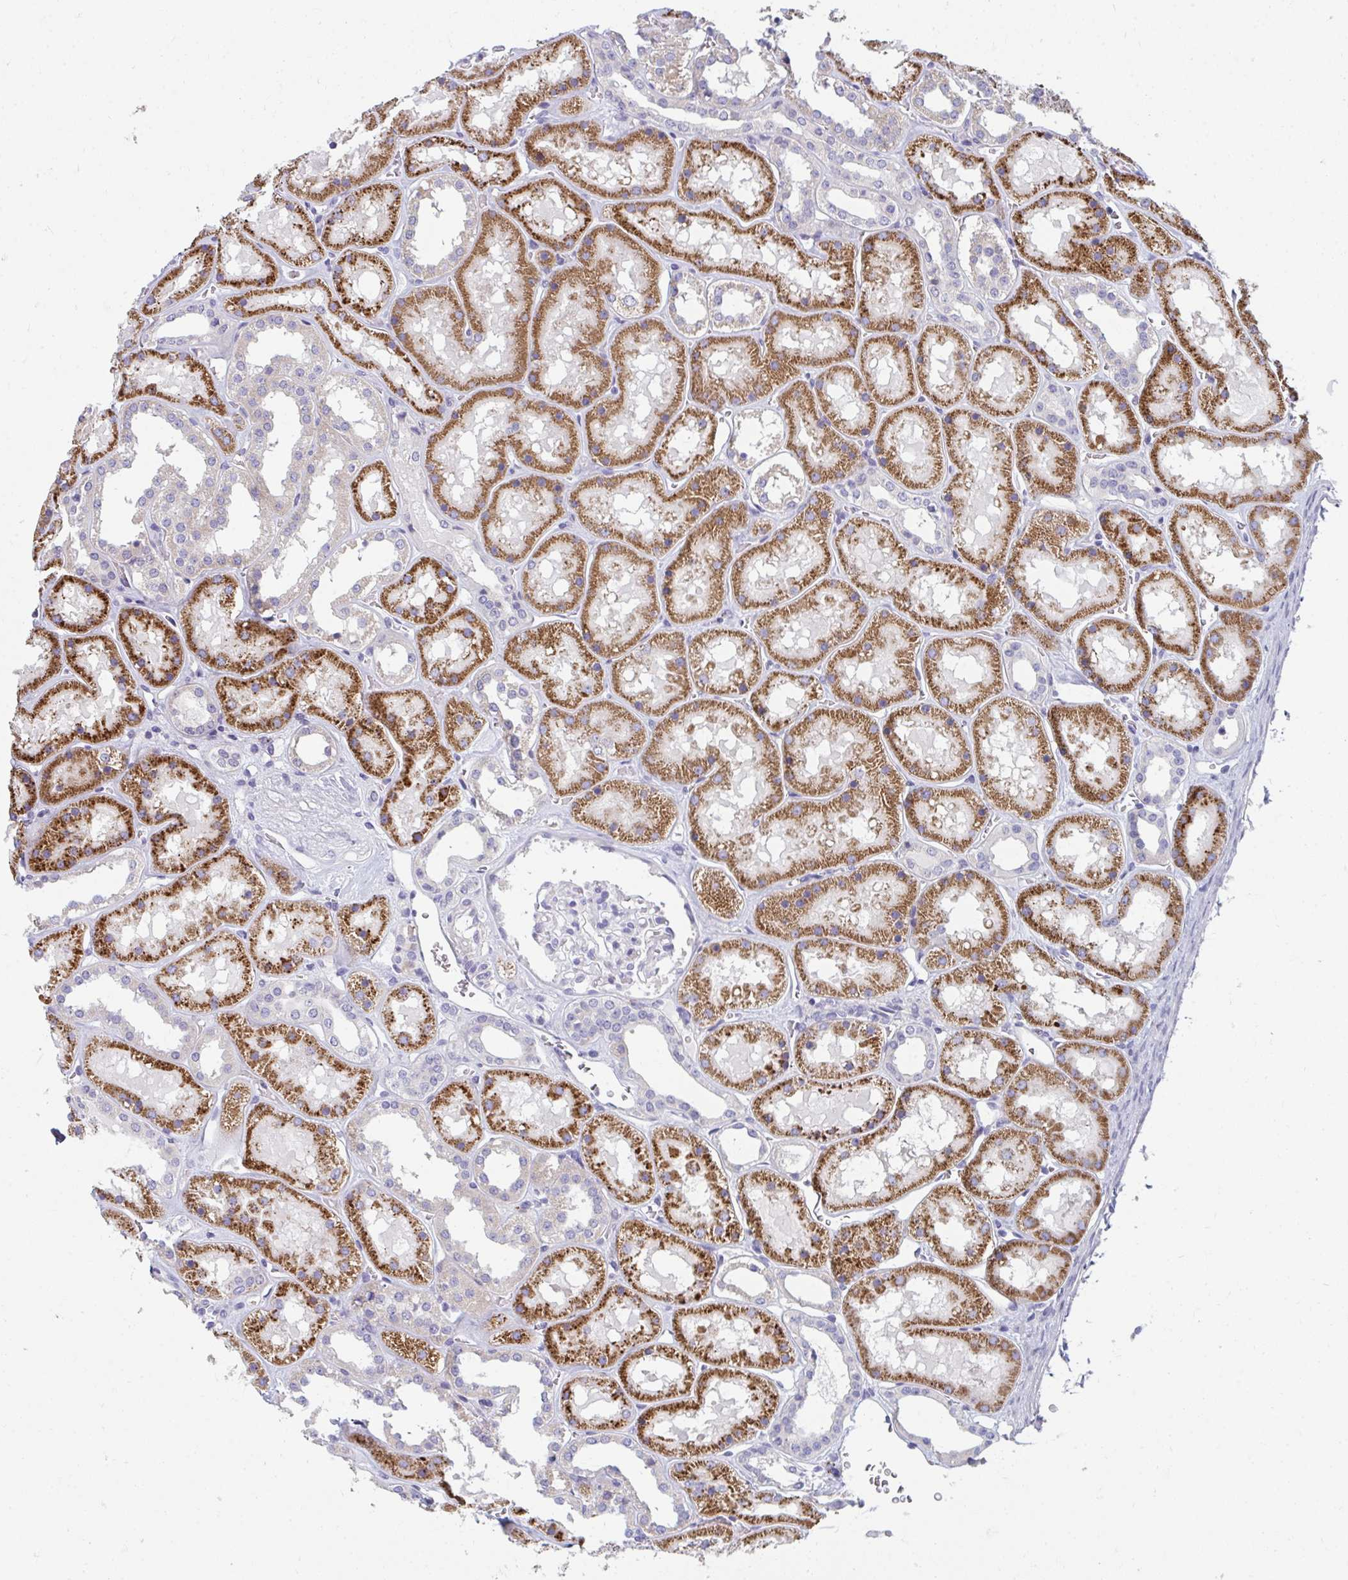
{"staining": {"intensity": "negative", "quantity": "none", "location": "none"}, "tissue": "kidney", "cell_type": "Cells in glomeruli", "image_type": "normal", "snomed": [{"axis": "morphology", "description": "Normal tissue, NOS"}, {"axis": "topography", "description": "Kidney"}], "caption": "DAB (3,3'-diaminobenzidine) immunohistochemical staining of unremarkable kidney reveals no significant staining in cells in glomeruli. Brightfield microscopy of immunohistochemistry stained with DAB (brown) and hematoxylin (blue), captured at high magnification.", "gene": "EIF1AD", "patient": {"sex": "female", "age": 41}}